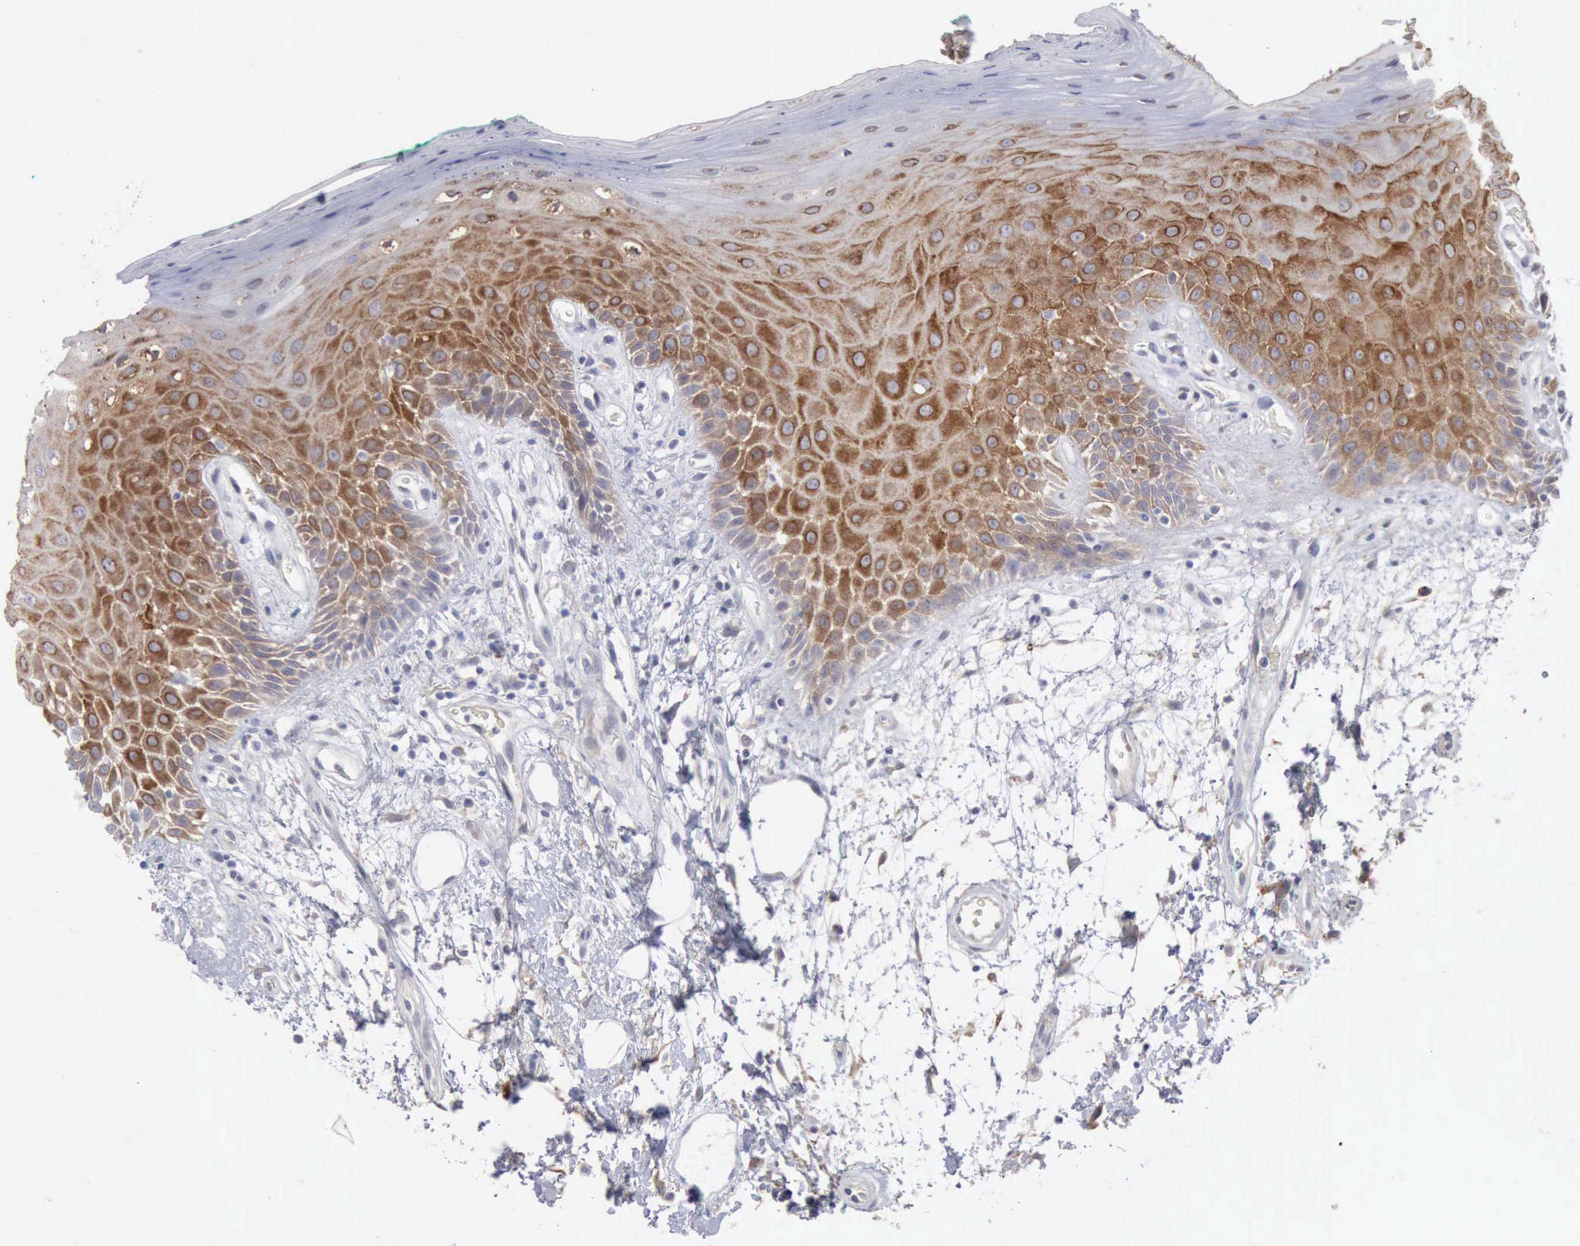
{"staining": {"intensity": "strong", "quantity": ">75%", "location": "cytoplasmic/membranous"}, "tissue": "oral mucosa", "cell_type": "Squamous epithelial cells", "image_type": "normal", "snomed": [{"axis": "morphology", "description": "Normal tissue, NOS"}, {"axis": "morphology", "description": "Squamous cell carcinoma, NOS"}, {"axis": "topography", "description": "Skeletal muscle"}, {"axis": "topography", "description": "Oral tissue"}, {"axis": "topography", "description": "Head-Neck"}], "caption": "Oral mucosa stained with DAB IHC displays high levels of strong cytoplasmic/membranous positivity in approximately >75% of squamous epithelial cells.", "gene": "TFRC", "patient": {"sex": "female", "age": 84}}